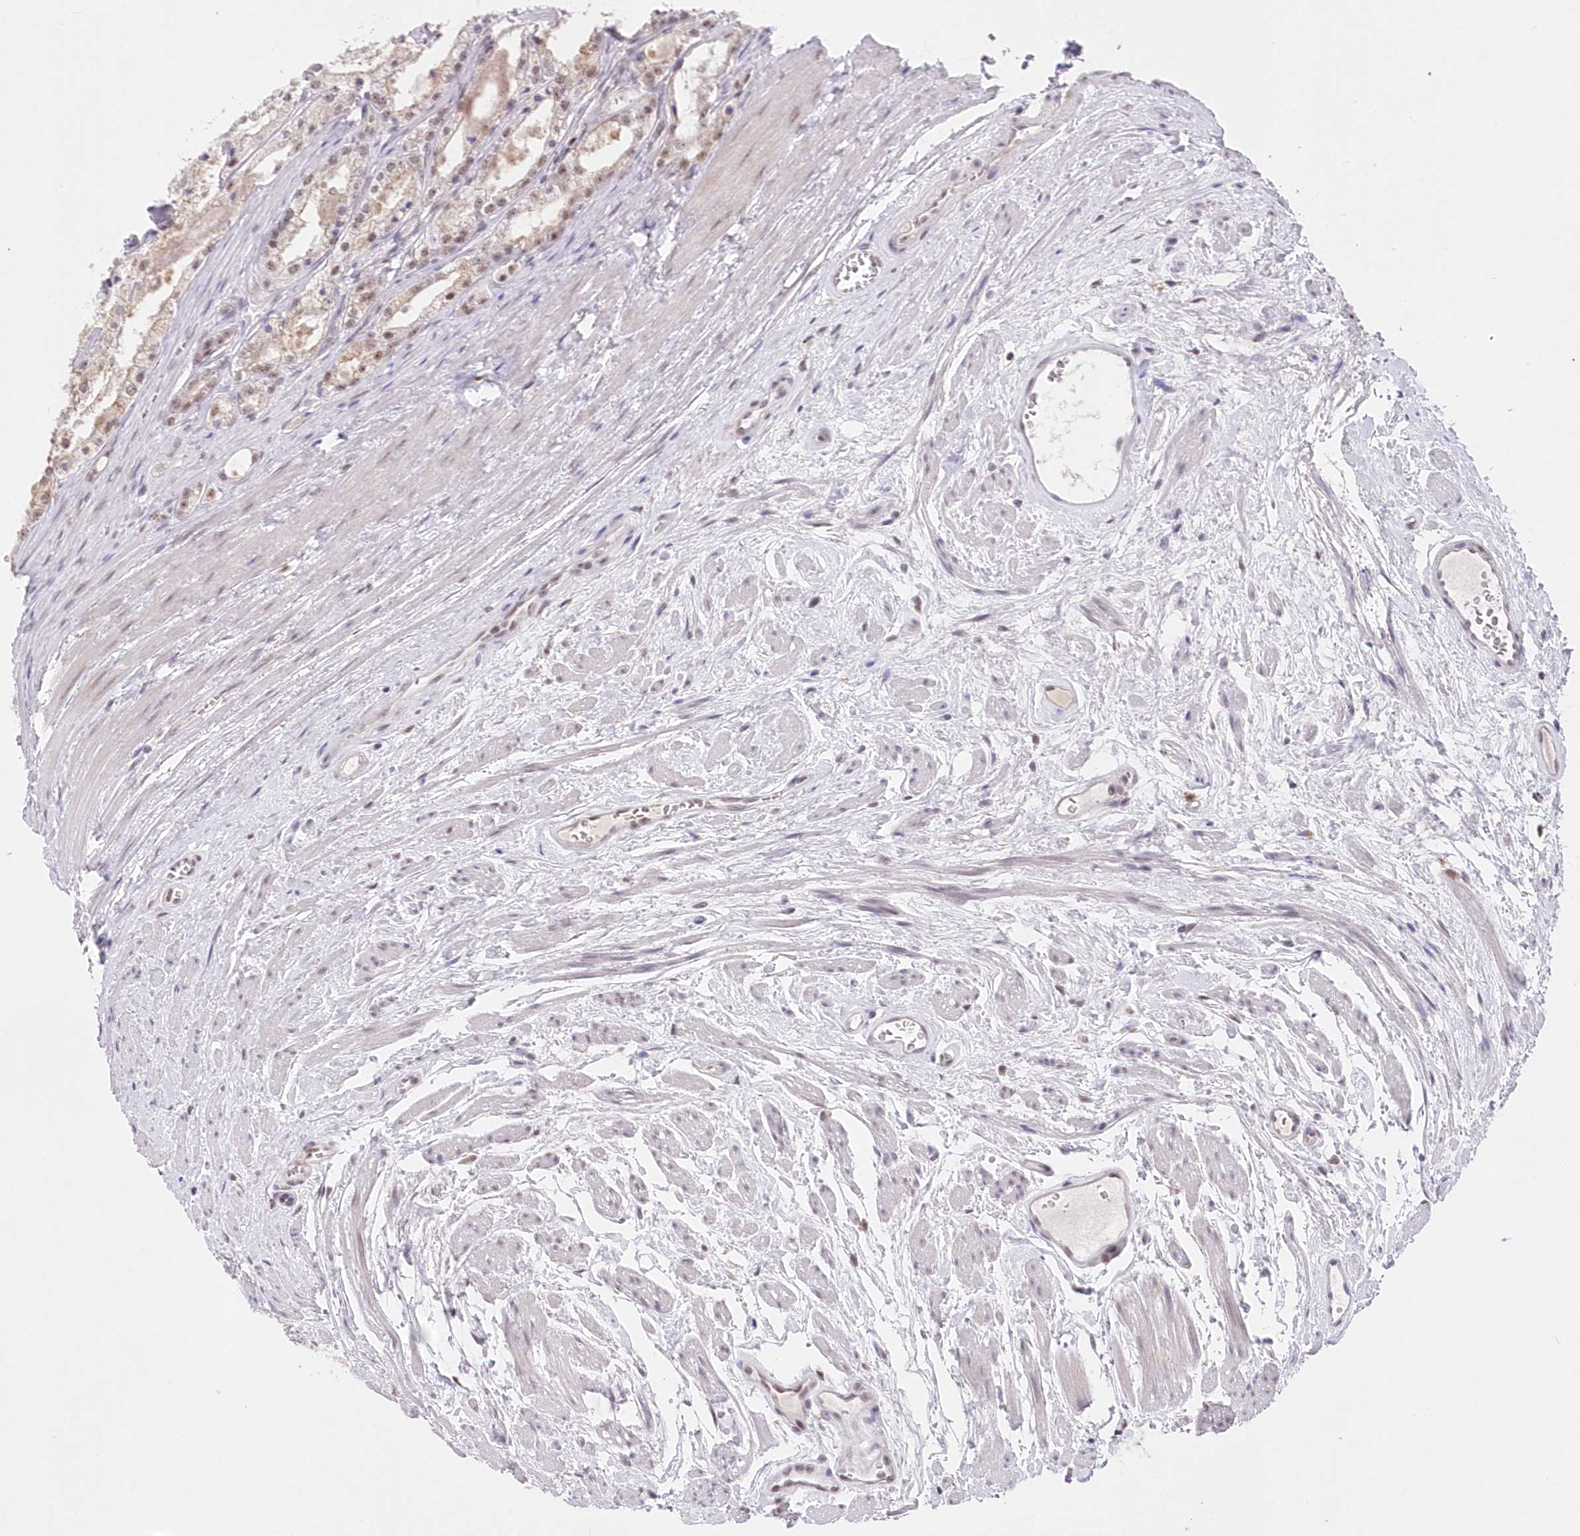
{"staining": {"intensity": "moderate", "quantity": ">75%", "location": "nuclear"}, "tissue": "prostate cancer", "cell_type": "Tumor cells", "image_type": "cancer", "snomed": [{"axis": "morphology", "description": "Adenocarcinoma, High grade"}, {"axis": "topography", "description": "Prostate"}], "caption": "This is a photomicrograph of immunohistochemistry staining of prostate high-grade adenocarcinoma, which shows moderate expression in the nuclear of tumor cells.", "gene": "RBM27", "patient": {"sex": "male", "age": 68}}